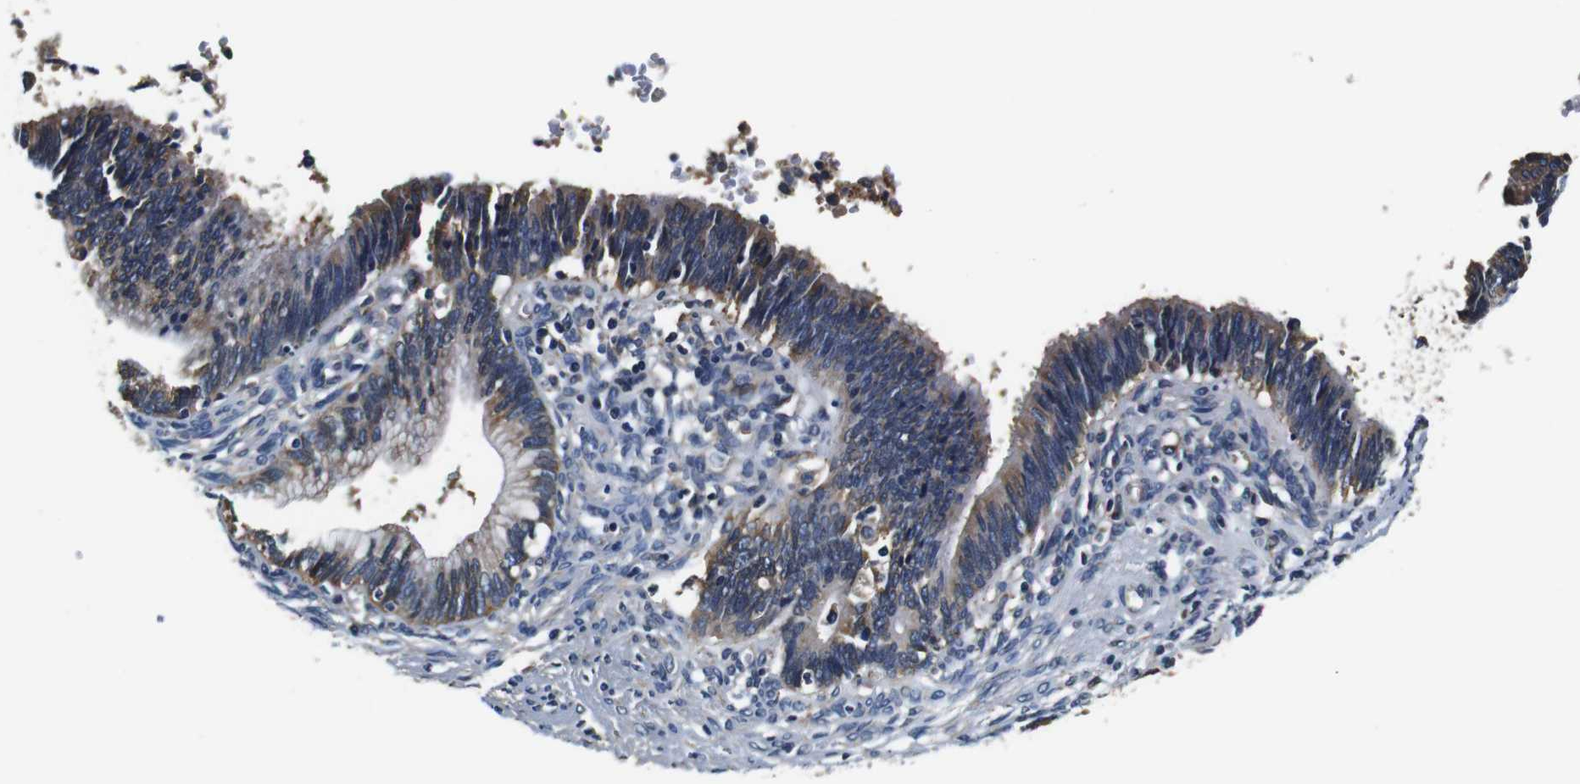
{"staining": {"intensity": "moderate", "quantity": ">75%", "location": "cytoplasmic/membranous"}, "tissue": "cervical cancer", "cell_type": "Tumor cells", "image_type": "cancer", "snomed": [{"axis": "morphology", "description": "Adenocarcinoma, NOS"}, {"axis": "topography", "description": "Cervix"}], "caption": "DAB immunohistochemical staining of human cervical adenocarcinoma demonstrates moderate cytoplasmic/membranous protein staining in approximately >75% of tumor cells.", "gene": "COL1A1", "patient": {"sex": "female", "age": 44}}